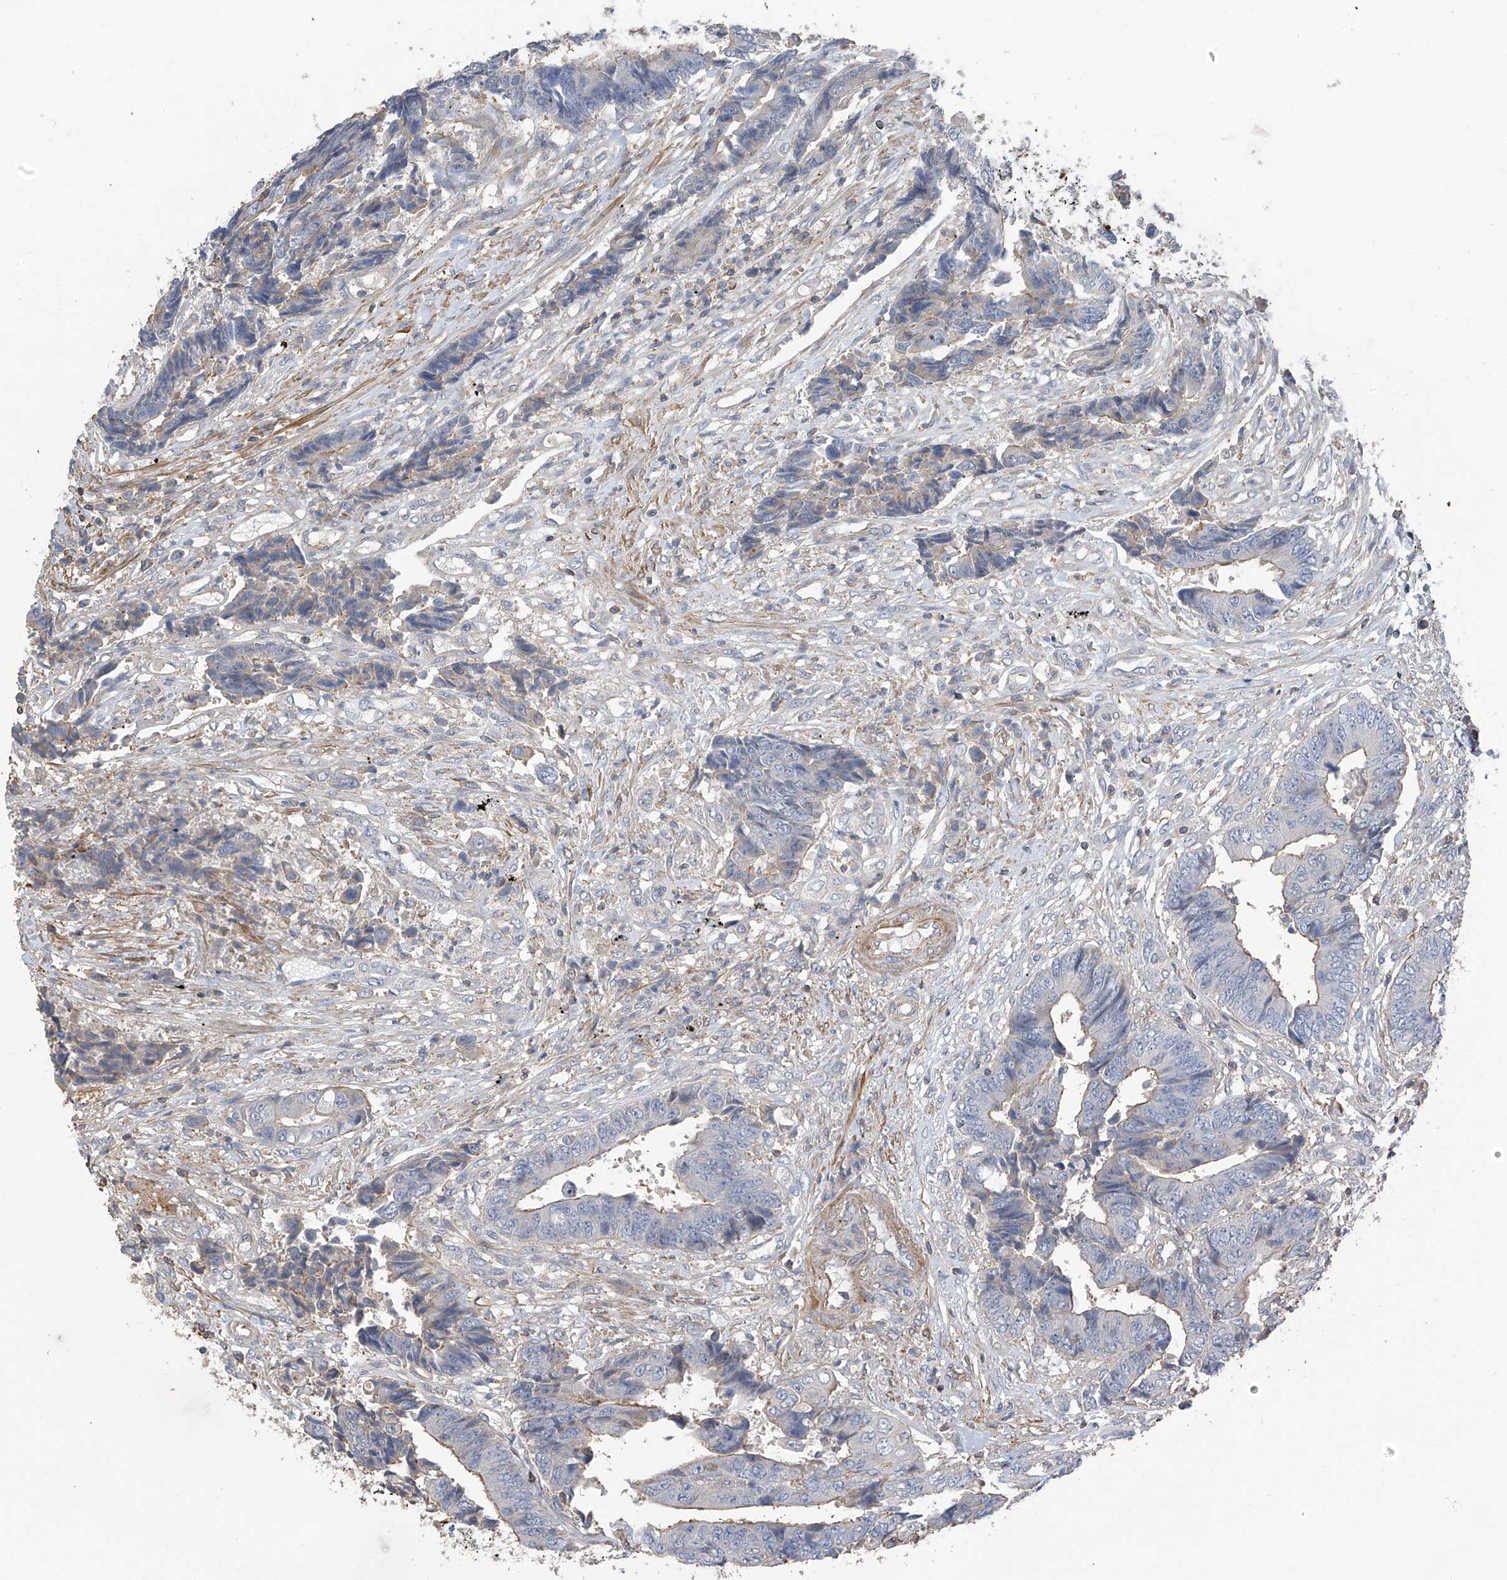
{"staining": {"intensity": "negative", "quantity": "none", "location": "none"}, "tissue": "colorectal cancer", "cell_type": "Tumor cells", "image_type": "cancer", "snomed": [{"axis": "morphology", "description": "Adenocarcinoma, NOS"}, {"axis": "topography", "description": "Rectum"}], "caption": "Tumor cells are negative for protein expression in human colorectal adenocarcinoma.", "gene": "SLFN14", "patient": {"sex": "male", "age": 84}}